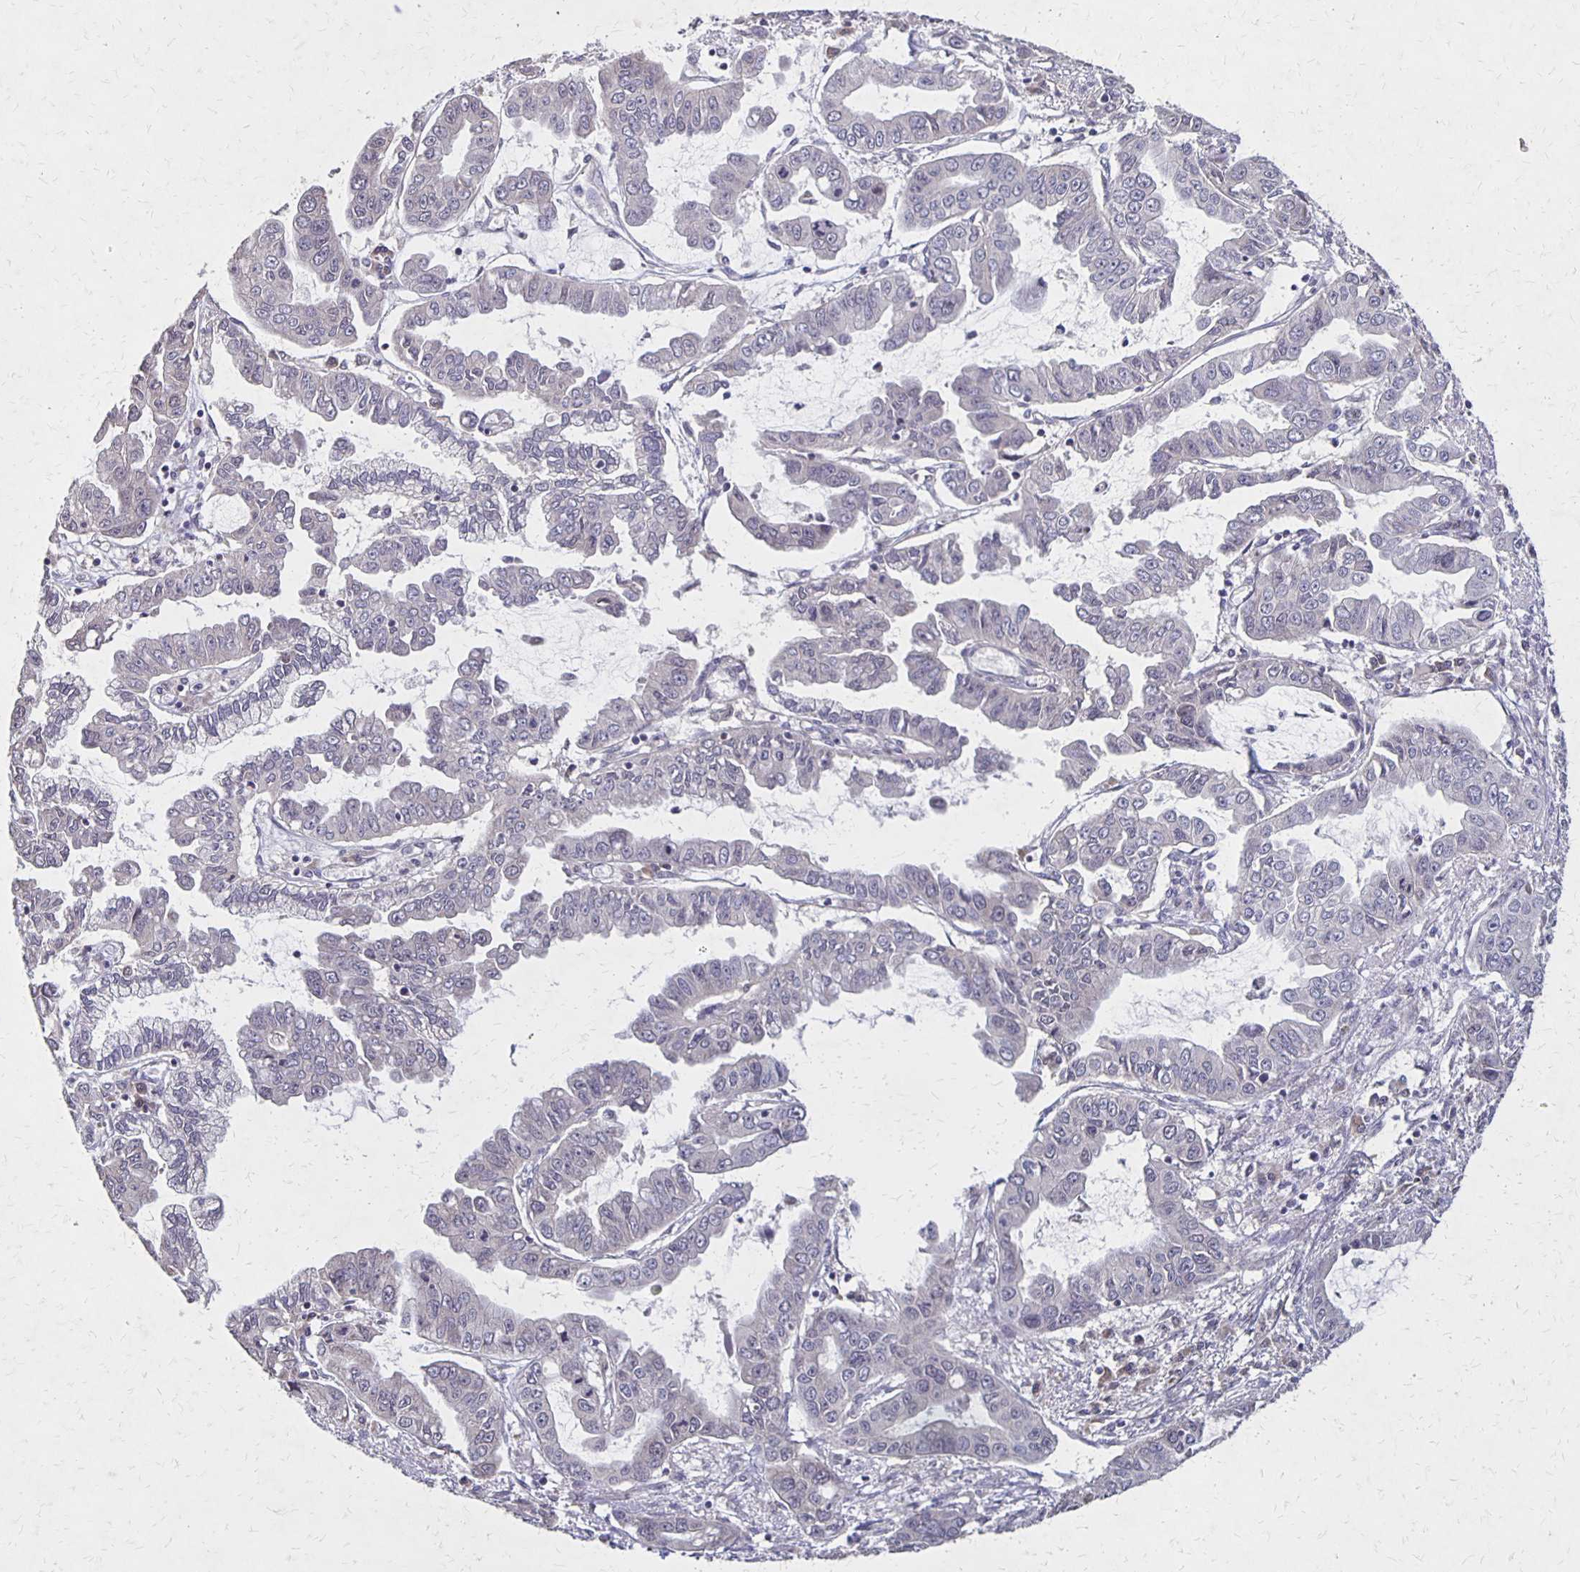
{"staining": {"intensity": "negative", "quantity": "none", "location": "none"}, "tissue": "liver cancer", "cell_type": "Tumor cells", "image_type": "cancer", "snomed": [{"axis": "morphology", "description": "Cholangiocarcinoma"}, {"axis": "topography", "description": "Liver"}], "caption": "Immunohistochemistry (IHC) micrograph of human cholangiocarcinoma (liver) stained for a protein (brown), which shows no expression in tumor cells.", "gene": "NOG", "patient": {"sex": "male", "age": 58}}